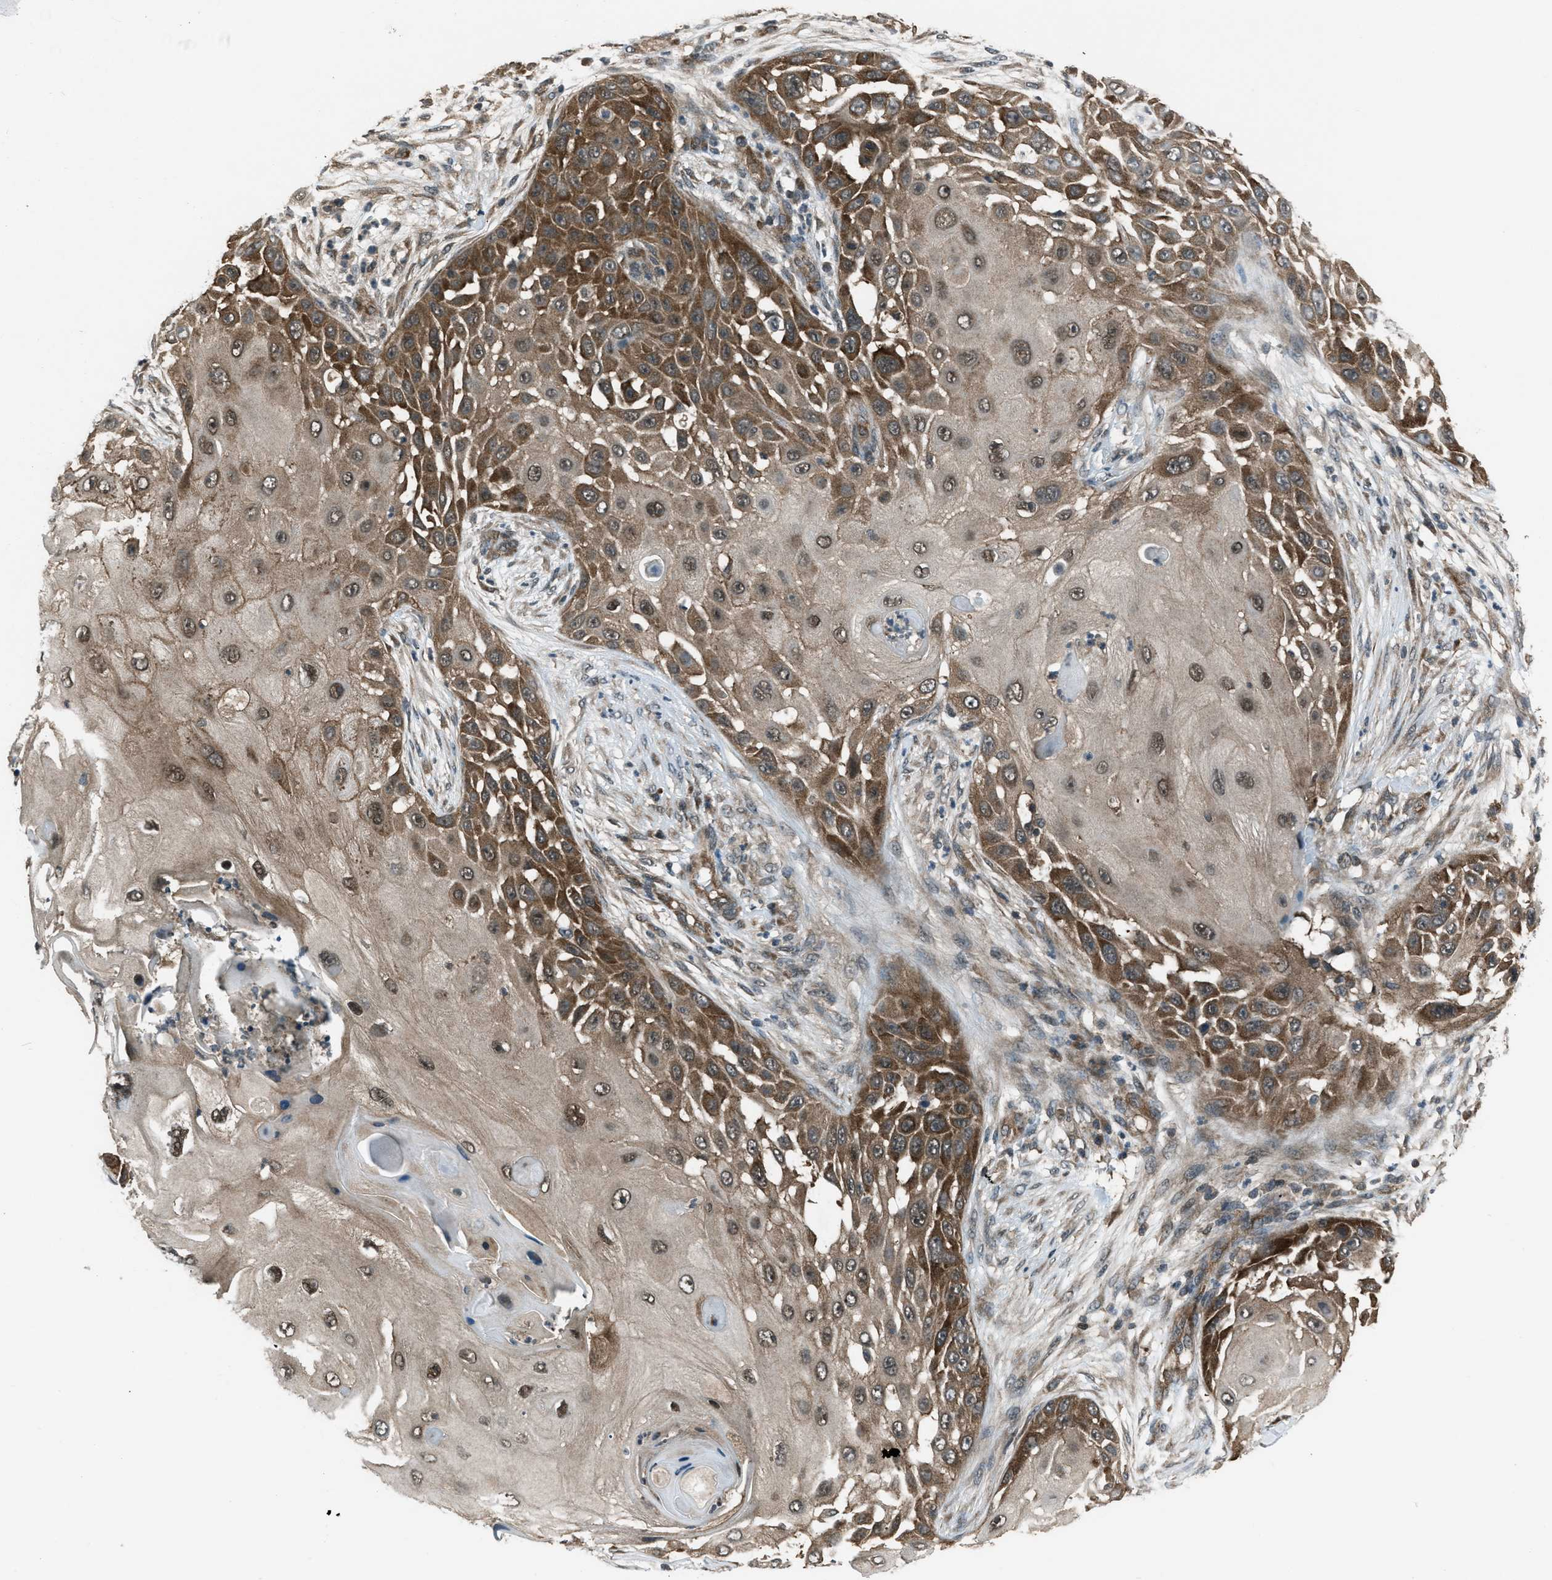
{"staining": {"intensity": "strong", "quantity": "25%-75%", "location": "cytoplasmic/membranous,nuclear"}, "tissue": "skin cancer", "cell_type": "Tumor cells", "image_type": "cancer", "snomed": [{"axis": "morphology", "description": "Squamous cell carcinoma, NOS"}, {"axis": "topography", "description": "Skin"}], "caption": "Protein staining displays strong cytoplasmic/membranous and nuclear expression in approximately 25%-75% of tumor cells in skin cancer (squamous cell carcinoma).", "gene": "ASAP2", "patient": {"sex": "female", "age": 44}}